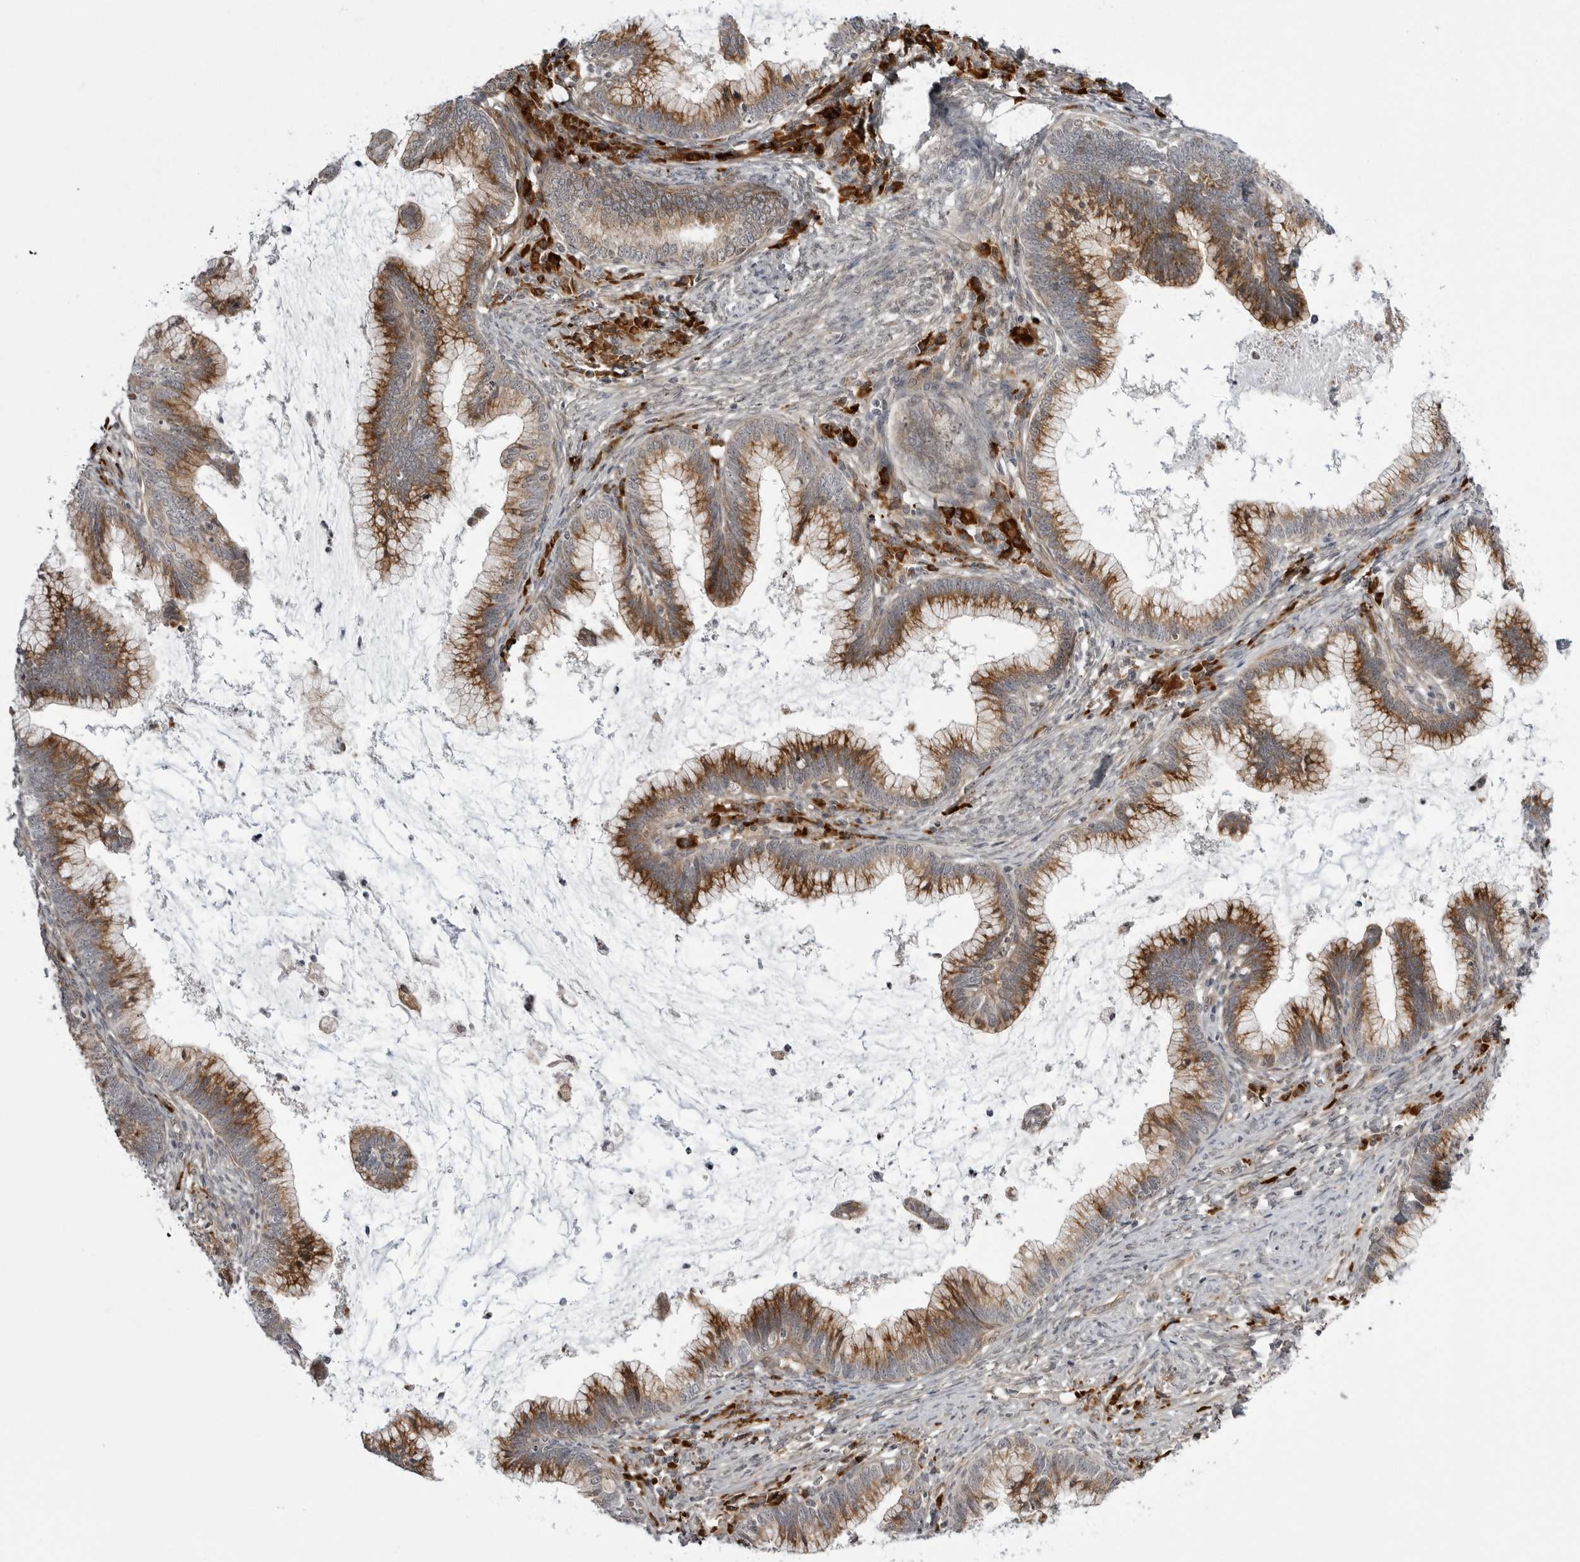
{"staining": {"intensity": "moderate", "quantity": ">75%", "location": "cytoplasmic/membranous"}, "tissue": "cervical cancer", "cell_type": "Tumor cells", "image_type": "cancer", "snomed": [{"axis": "morphology", "description": "Adenocarcinoma, NOS"}, {"axis": "topography", "description": "Cervix"}], "caption": "IHC histopathology image of cervical cancer (adenocarcinoma) stained for a protein (brown), which demonstrates medium levels of moderate cytoplasmic/membranous staining in about >75% of tumor cells.", "gene": "ARL5A", "patient": {"sex": "female", "age": 36}}